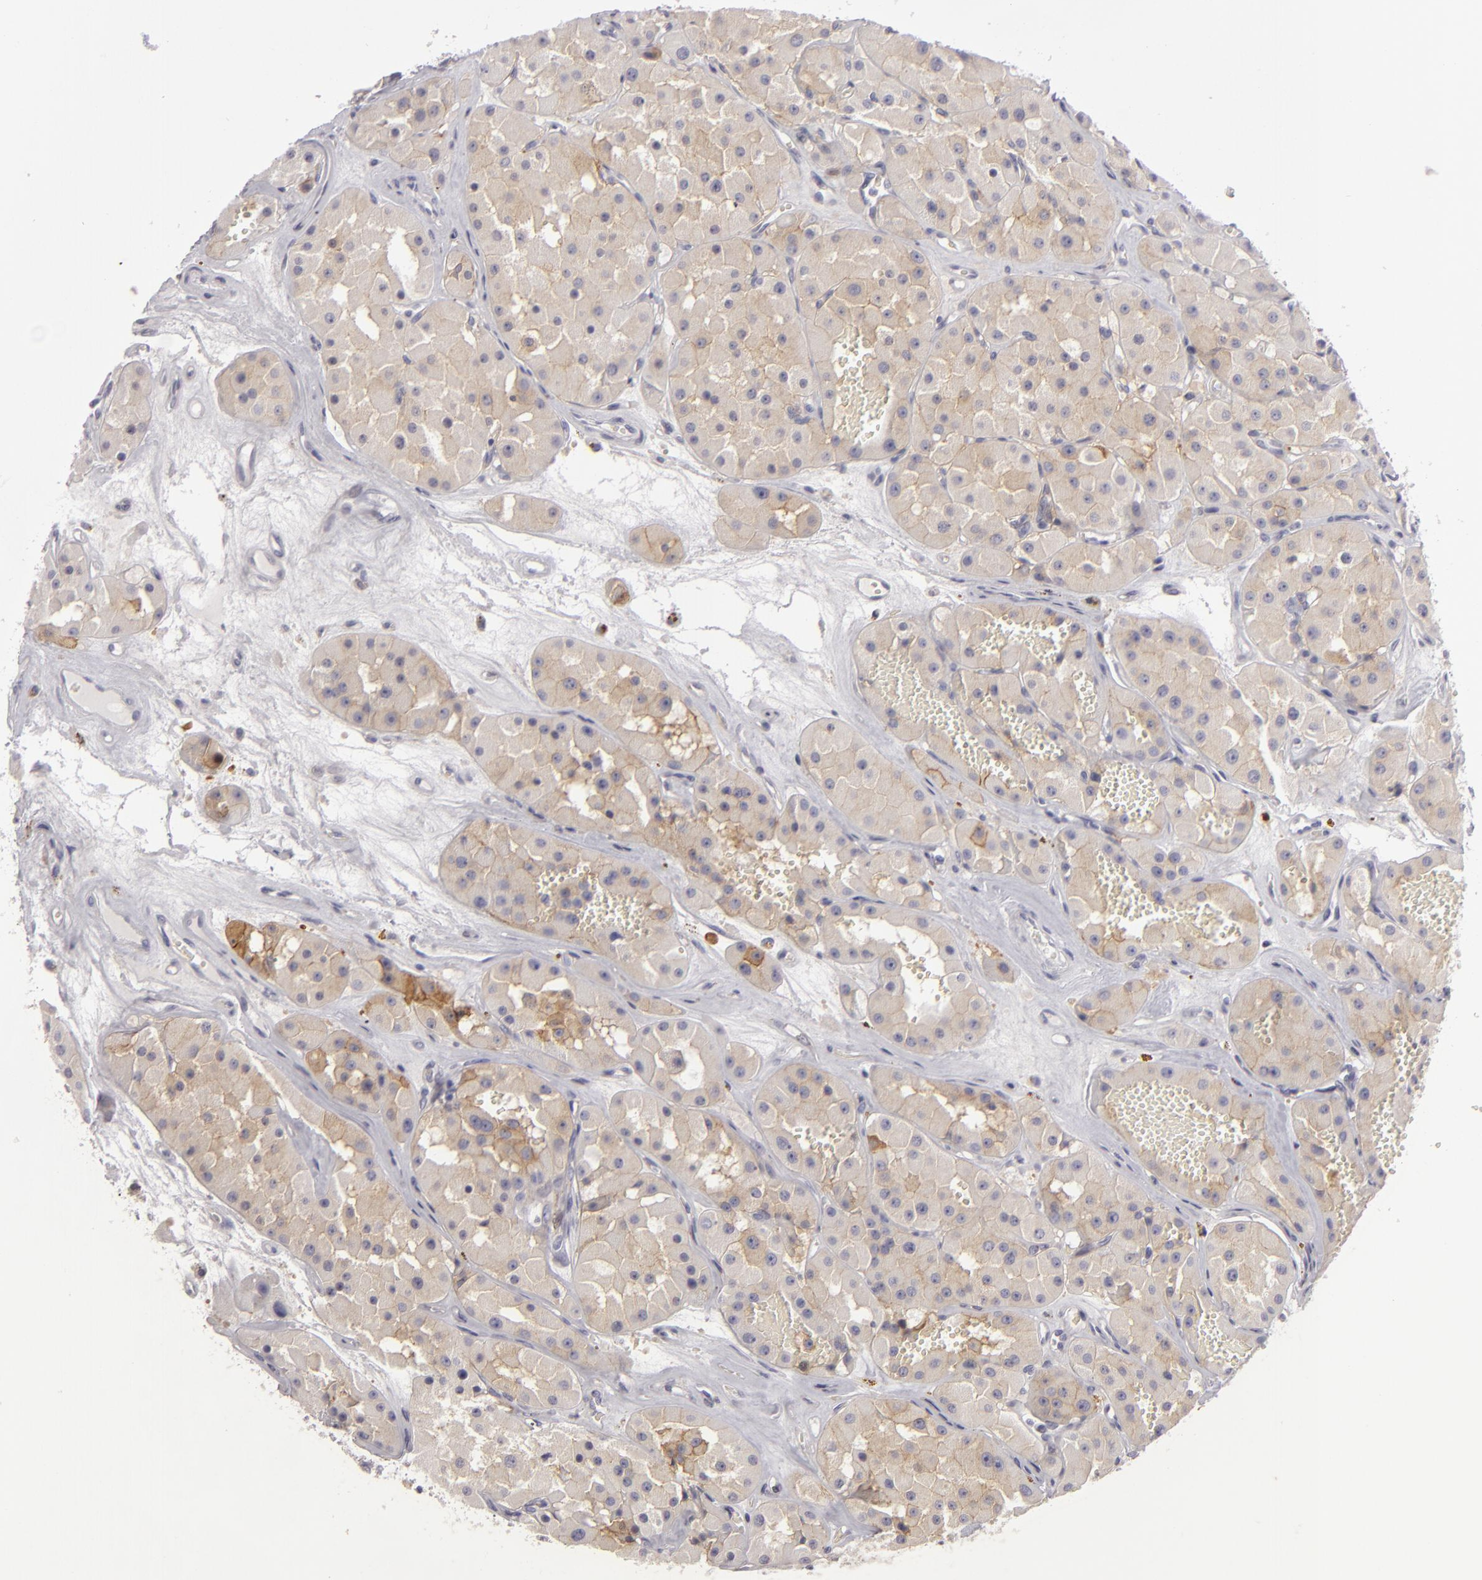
{"staining": {"intensity": "weak", "quantity": ">75%", "location": "cytoplasmic/membranous"}, "tissue": "renal cancer", "cell_type": "Tumor cells", "image_type": "cancer", "snomed": [{"axis": "morphology", "description": "Adenocarcinoma, uncertain malignant potential"}, {"axis": "topography", "description": "Kidney"}], "caption": "Brown immunohistochemical staining in human adenocarcinoma,  uncertain malignant potential (renal) shows weak cytoplasmic/membranous positivity in approximately >75% of tumor cells.", "gene": "JUP", "patient": {"sex": "male", "age": 63}}